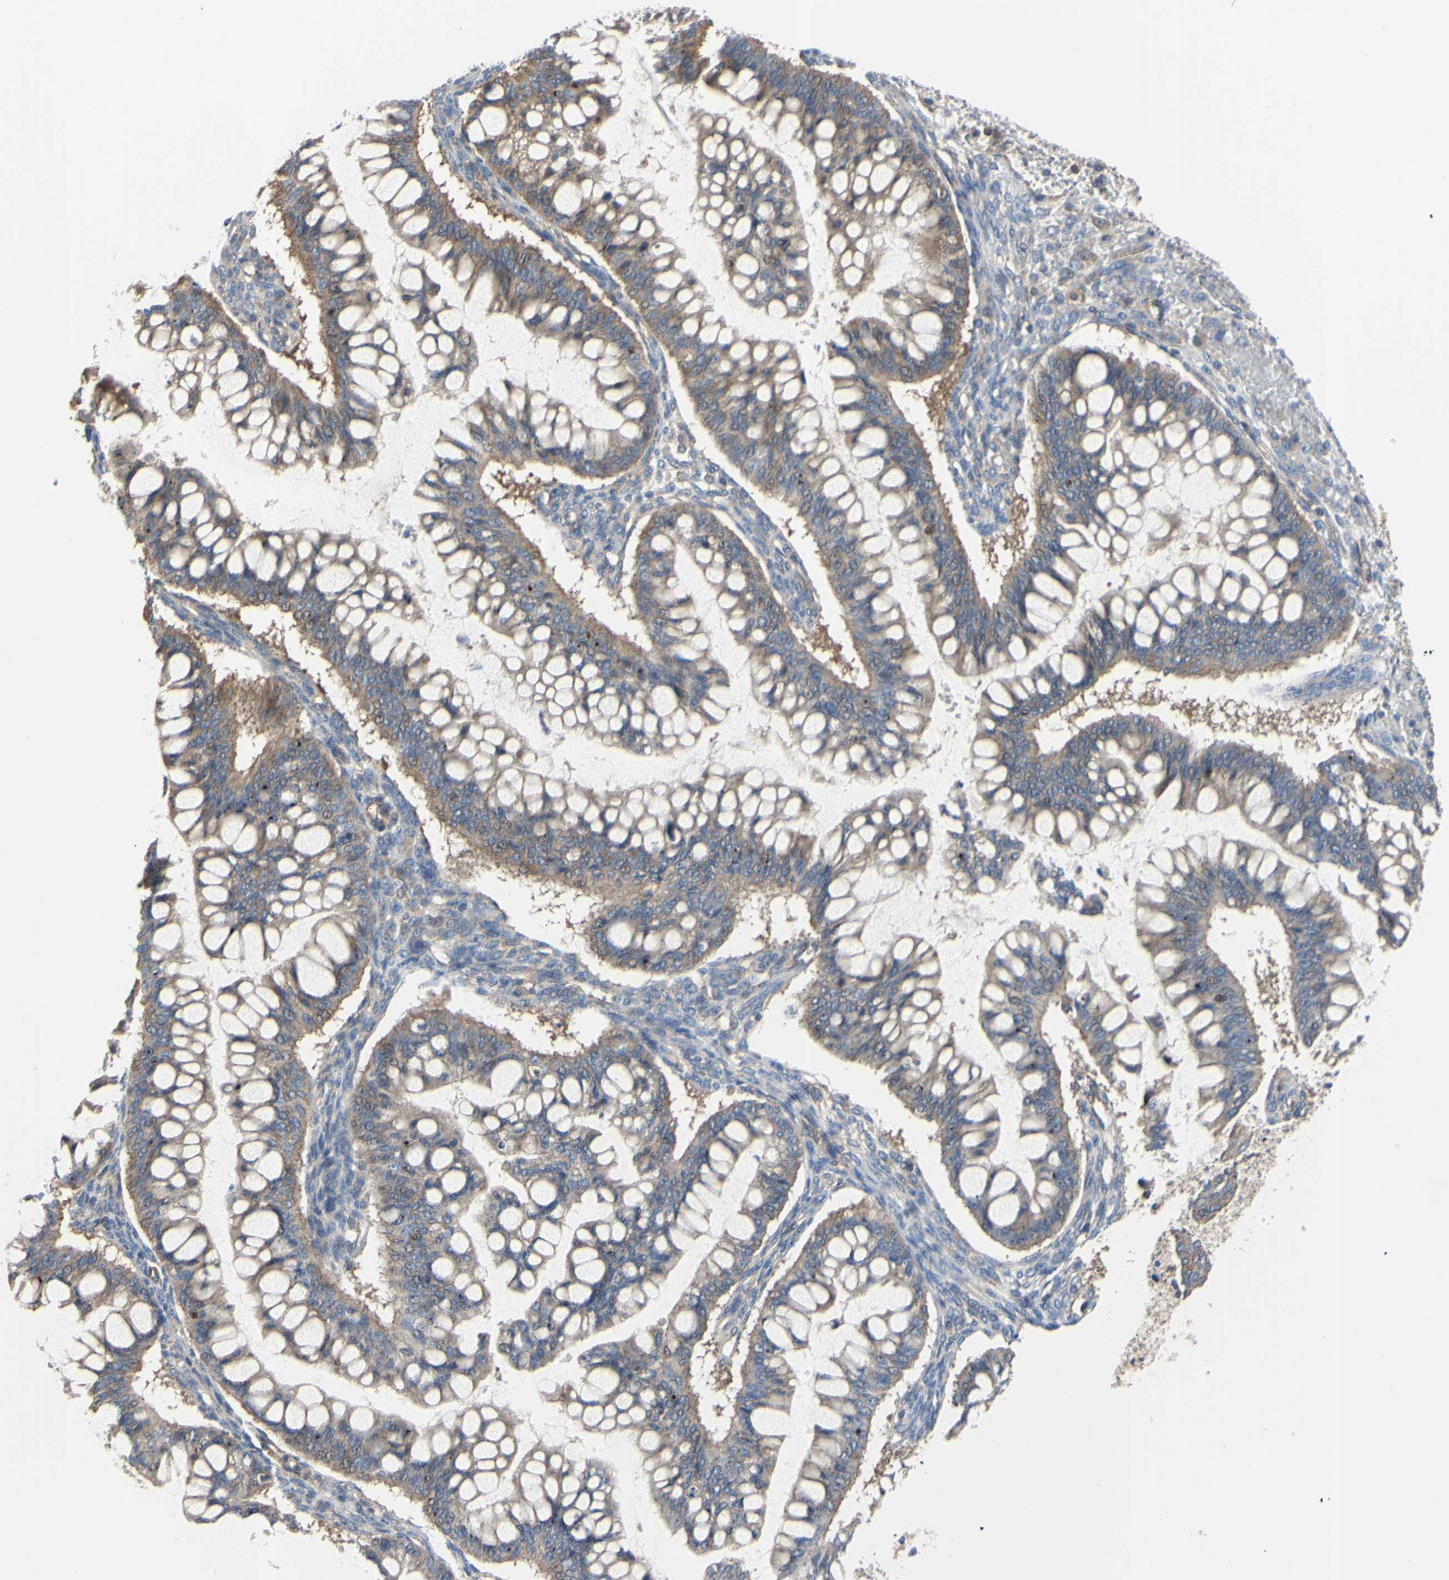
{"staining": {"intensity": "moderate", "quantity": ">75%", "location": "cytoplasmic/membranous"}, "tissue": "ovarian cancer", "cell_type": "Tumor cells", "image_type": "cancer", "snomed": [{"axis": "morphology", "description": "Cystadenocarcinoma, mucinous, NOS"}, {"axis": "topography", "description": "Ovary"}], "caption": "Moderate cytoplasmic/membranous positivity is present in approximately >75% of tumor cells in mucinous cystadenocarcinoma (ovarian).", "gene": "BECN1", "patient": {"sex": "female", "age": 73}}